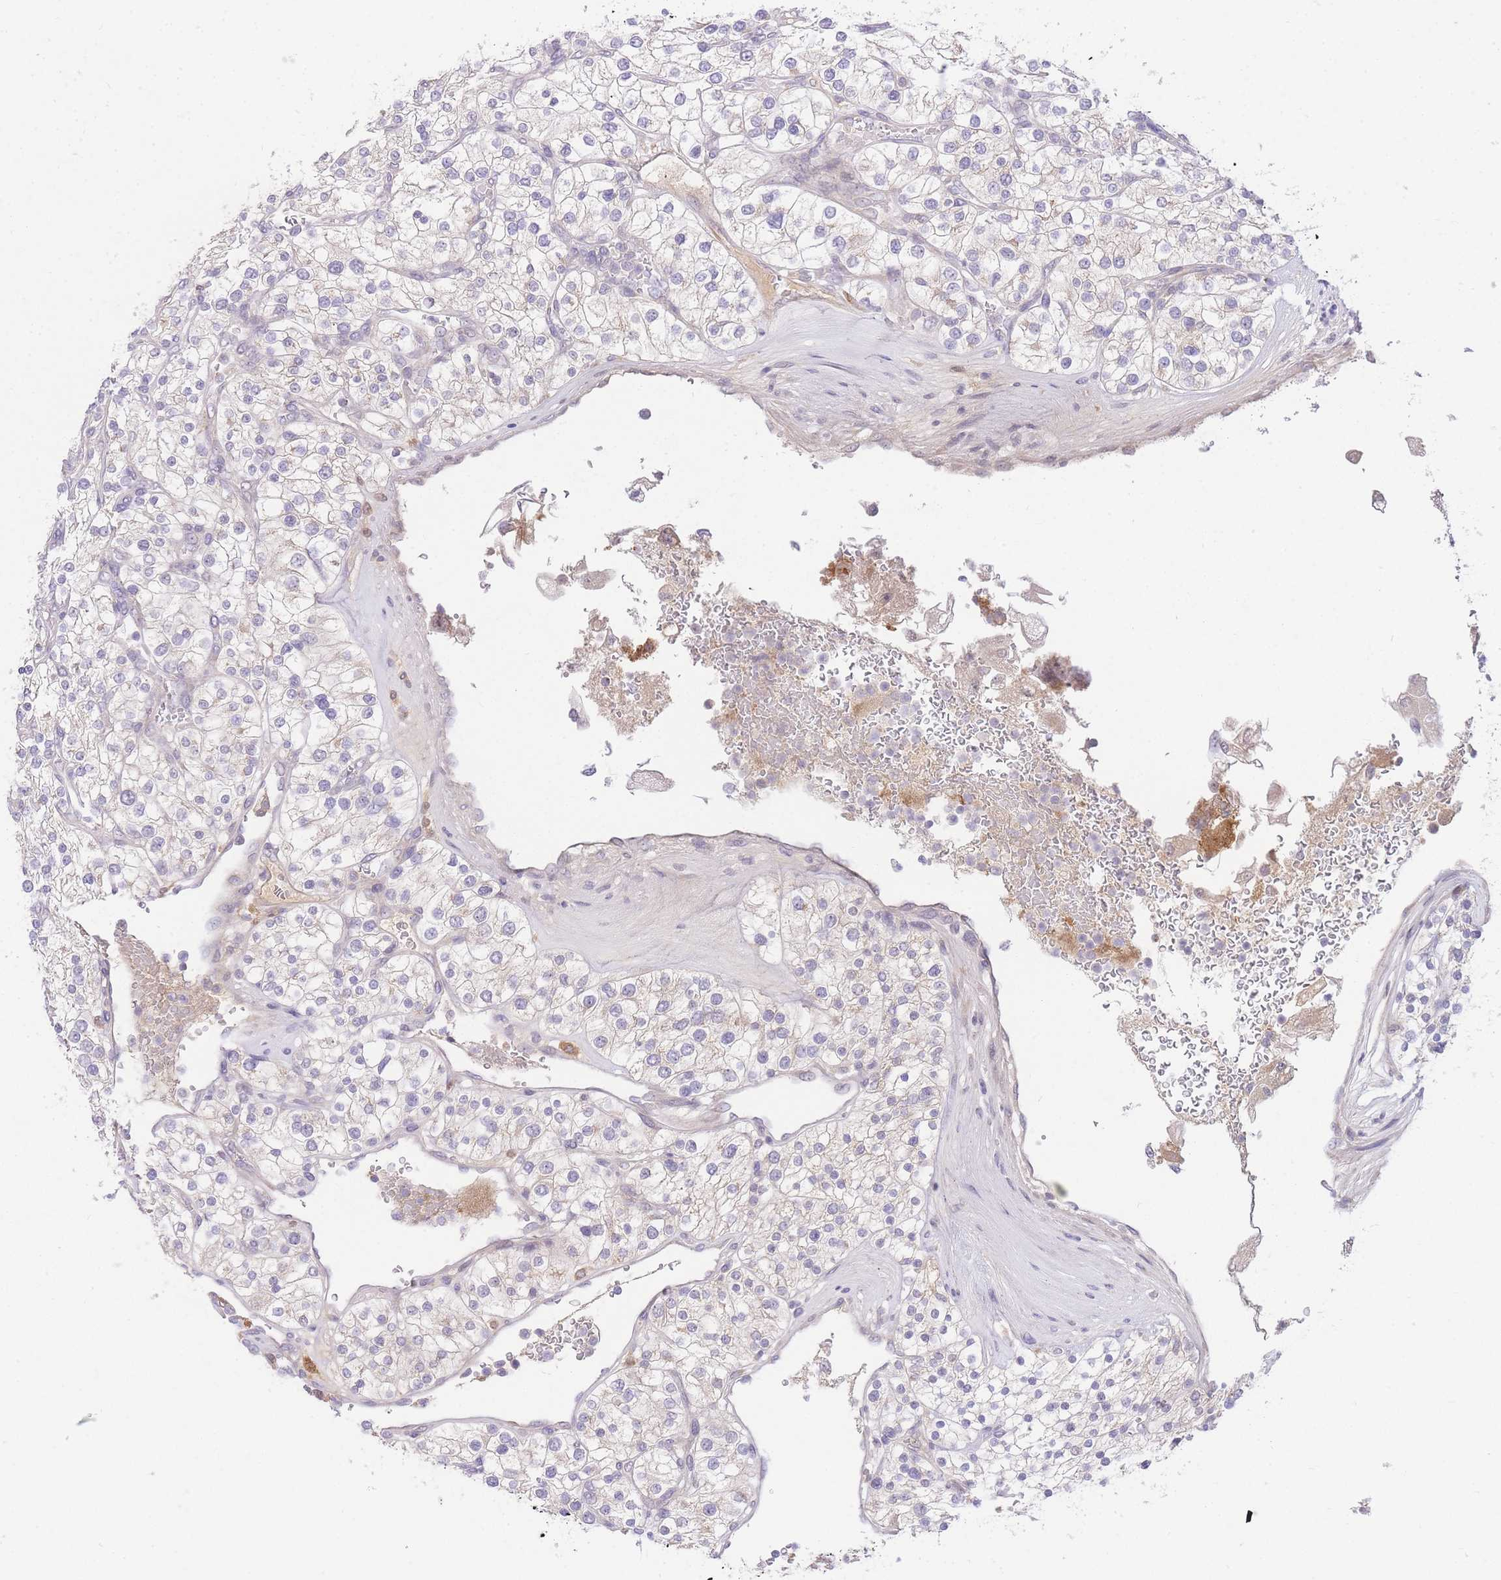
{"staining": {"intensity": "negative", "quantity": "none", "location": "none"}, "tissue": "renal cancer", "cell_type": "Tumor cells", "image_type": "cancer", "snomed": [{"axis": "morphology", "description": "Adenocarcinoma, NOS"}, {"axis": "topography", "description": "Kidney"}], "caption": "The IHC image has no significant expression in tumor cells of renal adenocarcinoma tissue.", "gene": "SLC25A33", "patient": {"sex": "male", "age": 80}}